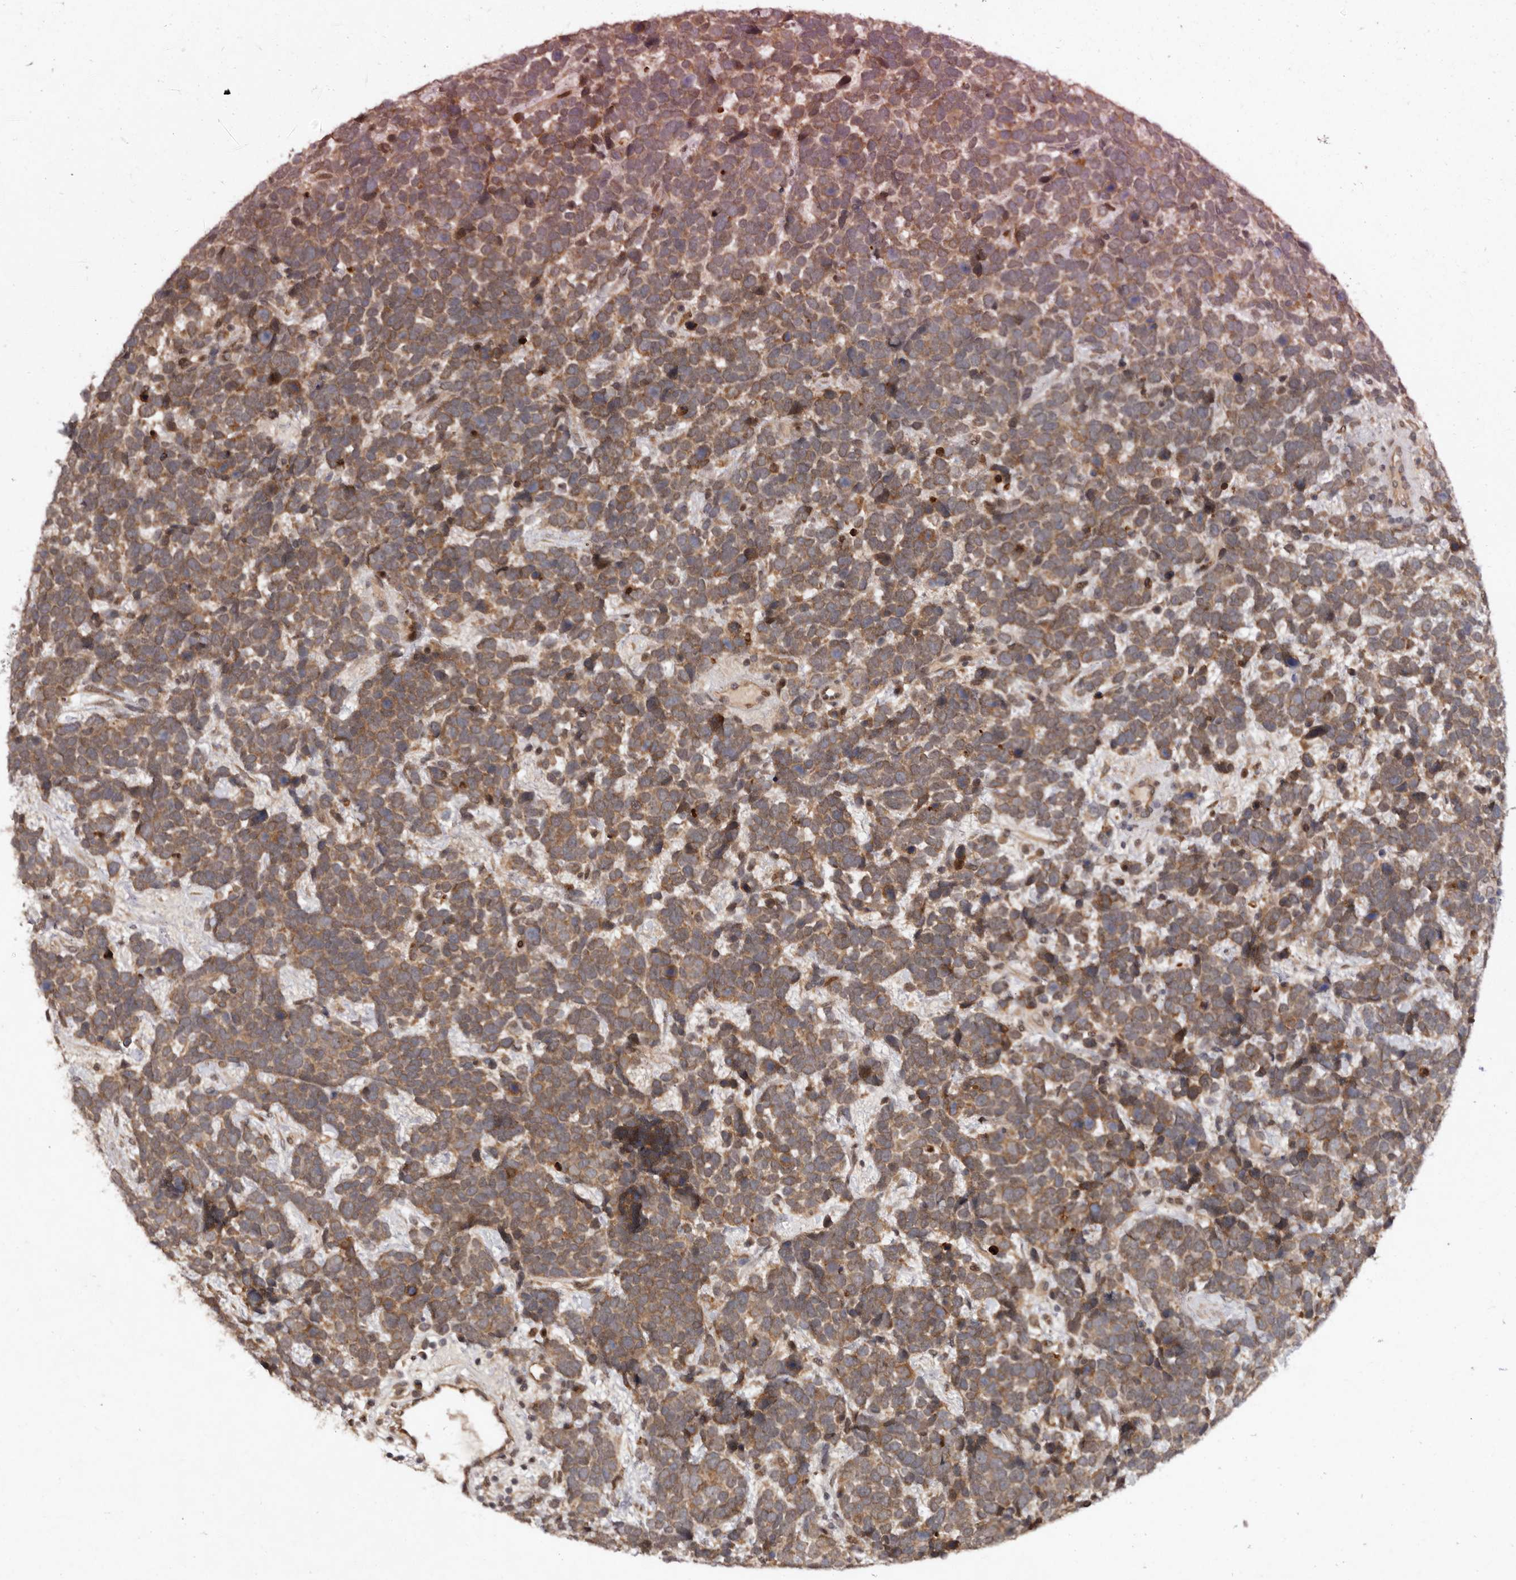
{"staining": {"intensity": "moderate", "quantity": ">75%", "location": "cytoplasmic/membranous"}, "tissue": "urothelial cancer", "cell_type": "Tumor cells", "image_type": "cancer", "snomed": [{"axis": "morphology", "description": "Urothelial carcinoma, High grade"}, {"axis": "topography", "description": "Urinary bladder"}], "caption": "Immunohistochemical staining of human urothelial cancer demonstrates medium levels of moderate cytoplasmic/membranous positivity in about >75% of tumor cells.", "gene": "ABL1", "patient": {"sex": "female", "age": 82}}